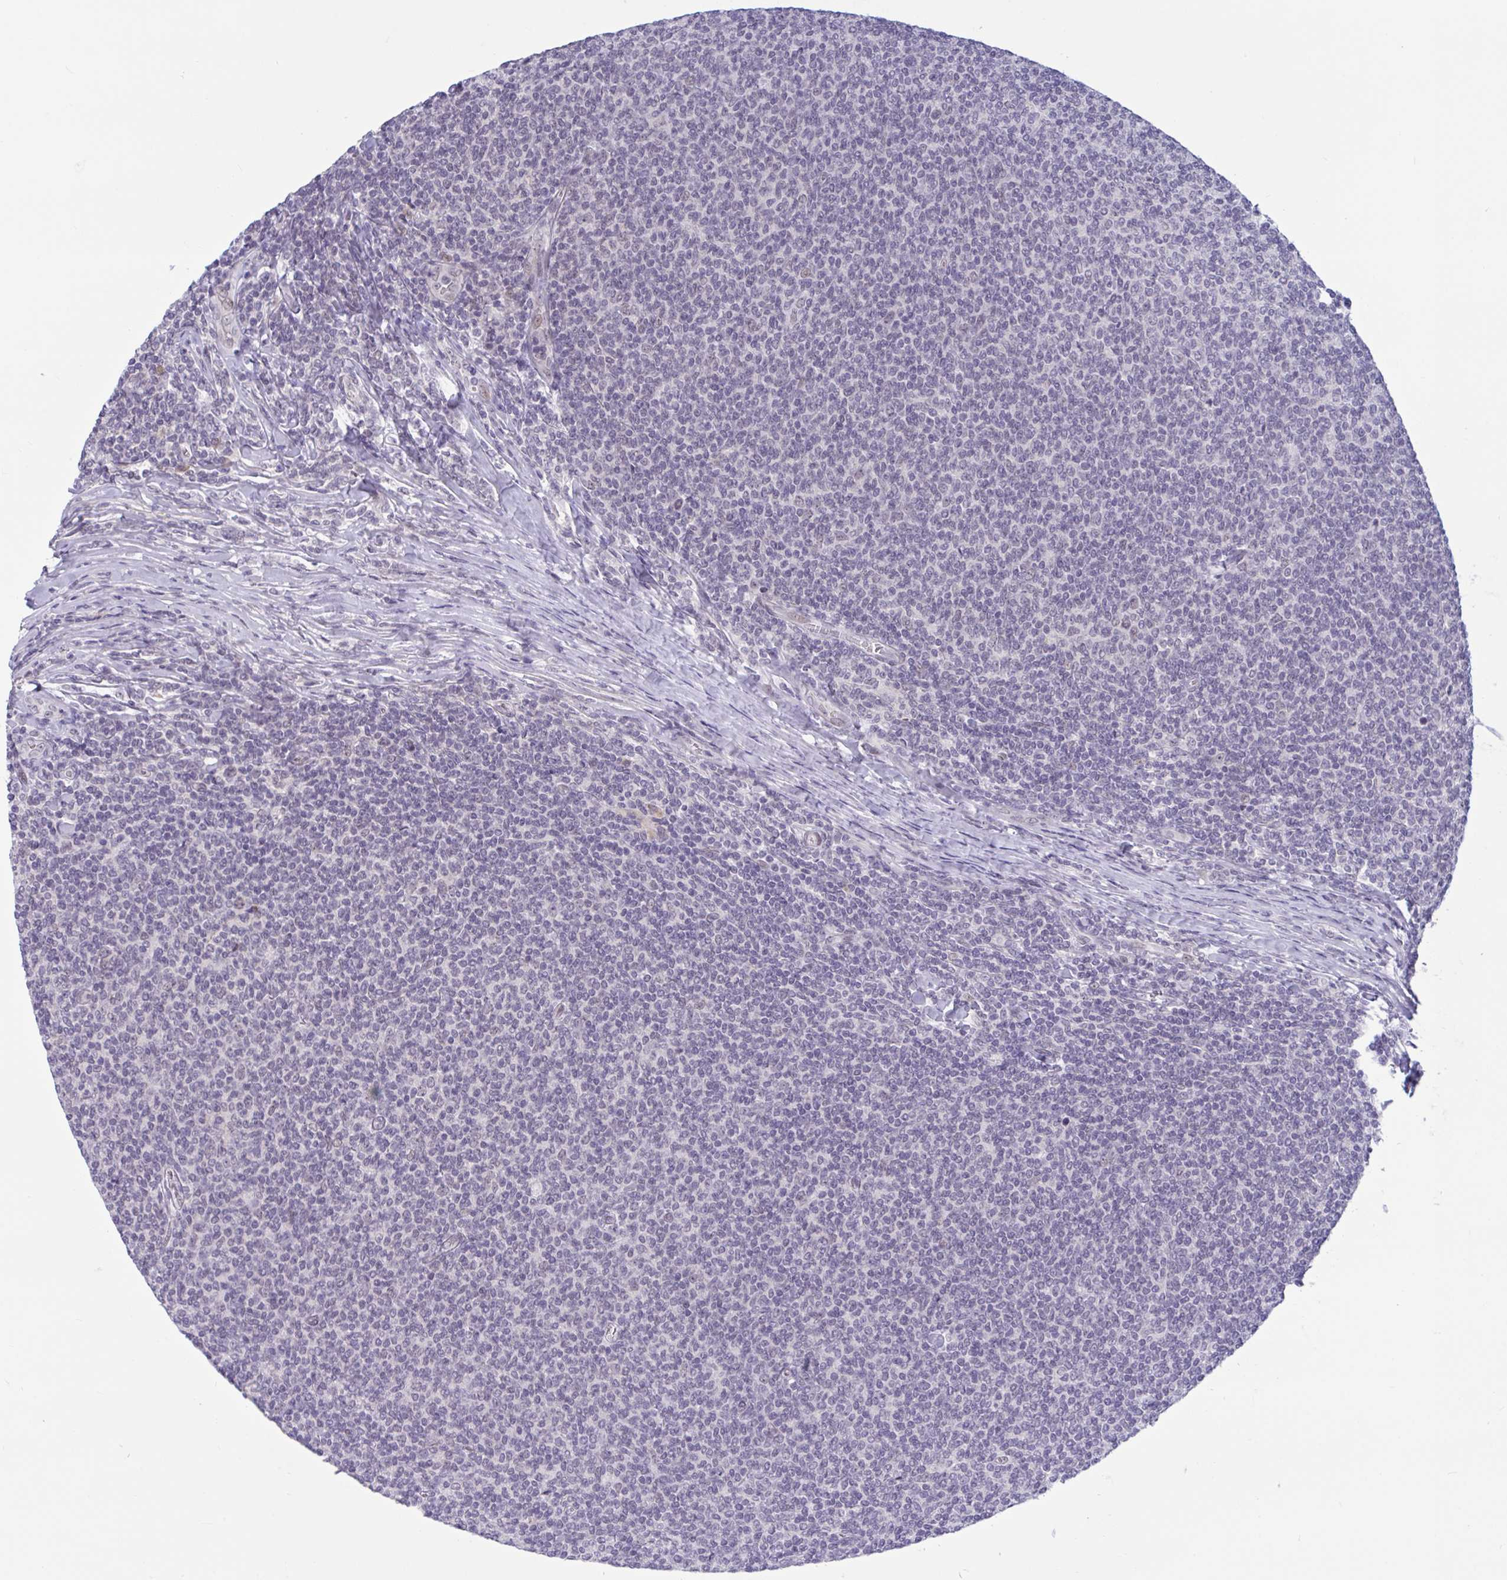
{"staining": {"intensity": "negative", "quantity": "none", "location": "none"}, "tissue": "lymphoma", "cell_type": "Tumor cells", "image_type": "cancer", "snomed": [{"axis": "morphology", "description": "Malignant lymphoma, non-Hodgkin's type, Low grade"}, {"axis": "topography", "description": "Lymph node"}], "caption": "Immunohistochemistry (IHC) of low-grade malignant lymphoma, non-Hodgkin's type reveals no positivity in tumor cells. (Immunohistochemistry, brightfield microscopy, high magnification).", "gene": "CNGB3", "patient": {"sex": "male", "age": 52}}